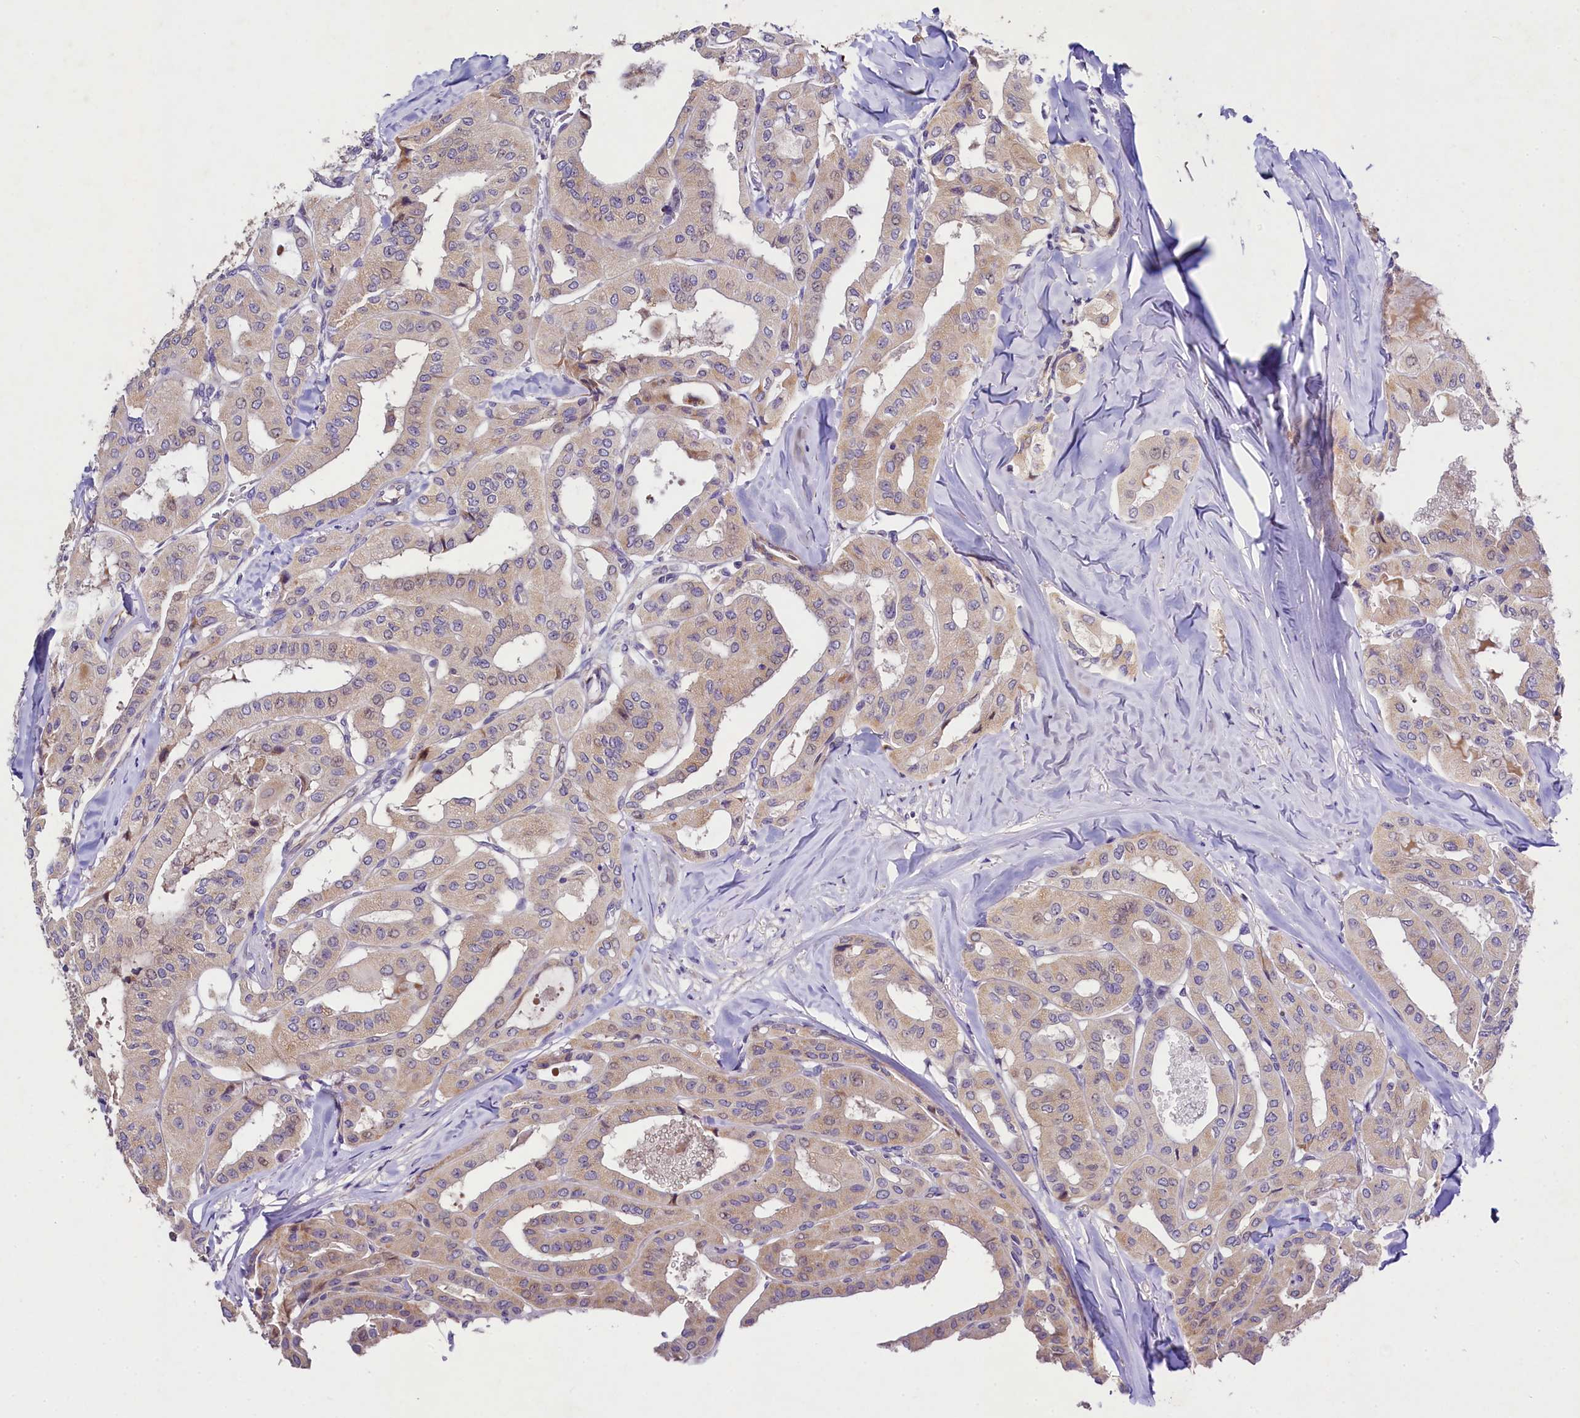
{"staining": {"intensity": "weak", "quantity": "25%-75%", "location": "cytoplasmic/membranous"}, "tissue": "thyroid cancer", "cell_type": "Tumor cells", "image_type": "cancer", "snomed": [{"axis": "morphology", "description": "Papillary adenocarcinoma, NOS"}, {"axis": "topography", "description": "Thyroid gland"}], "caption": "Weak cytoplasmic/membranous staining is seen in approximately 25%-75% of tumor cells in thyroid cancer (papillary adenocarcinoma). (DAB (3,3'-diaminobenzidine) IHC with brightfield microscopy, high magnification).", "gene": "FXYD6", "patient": {"sex": "female", "age": 59}}